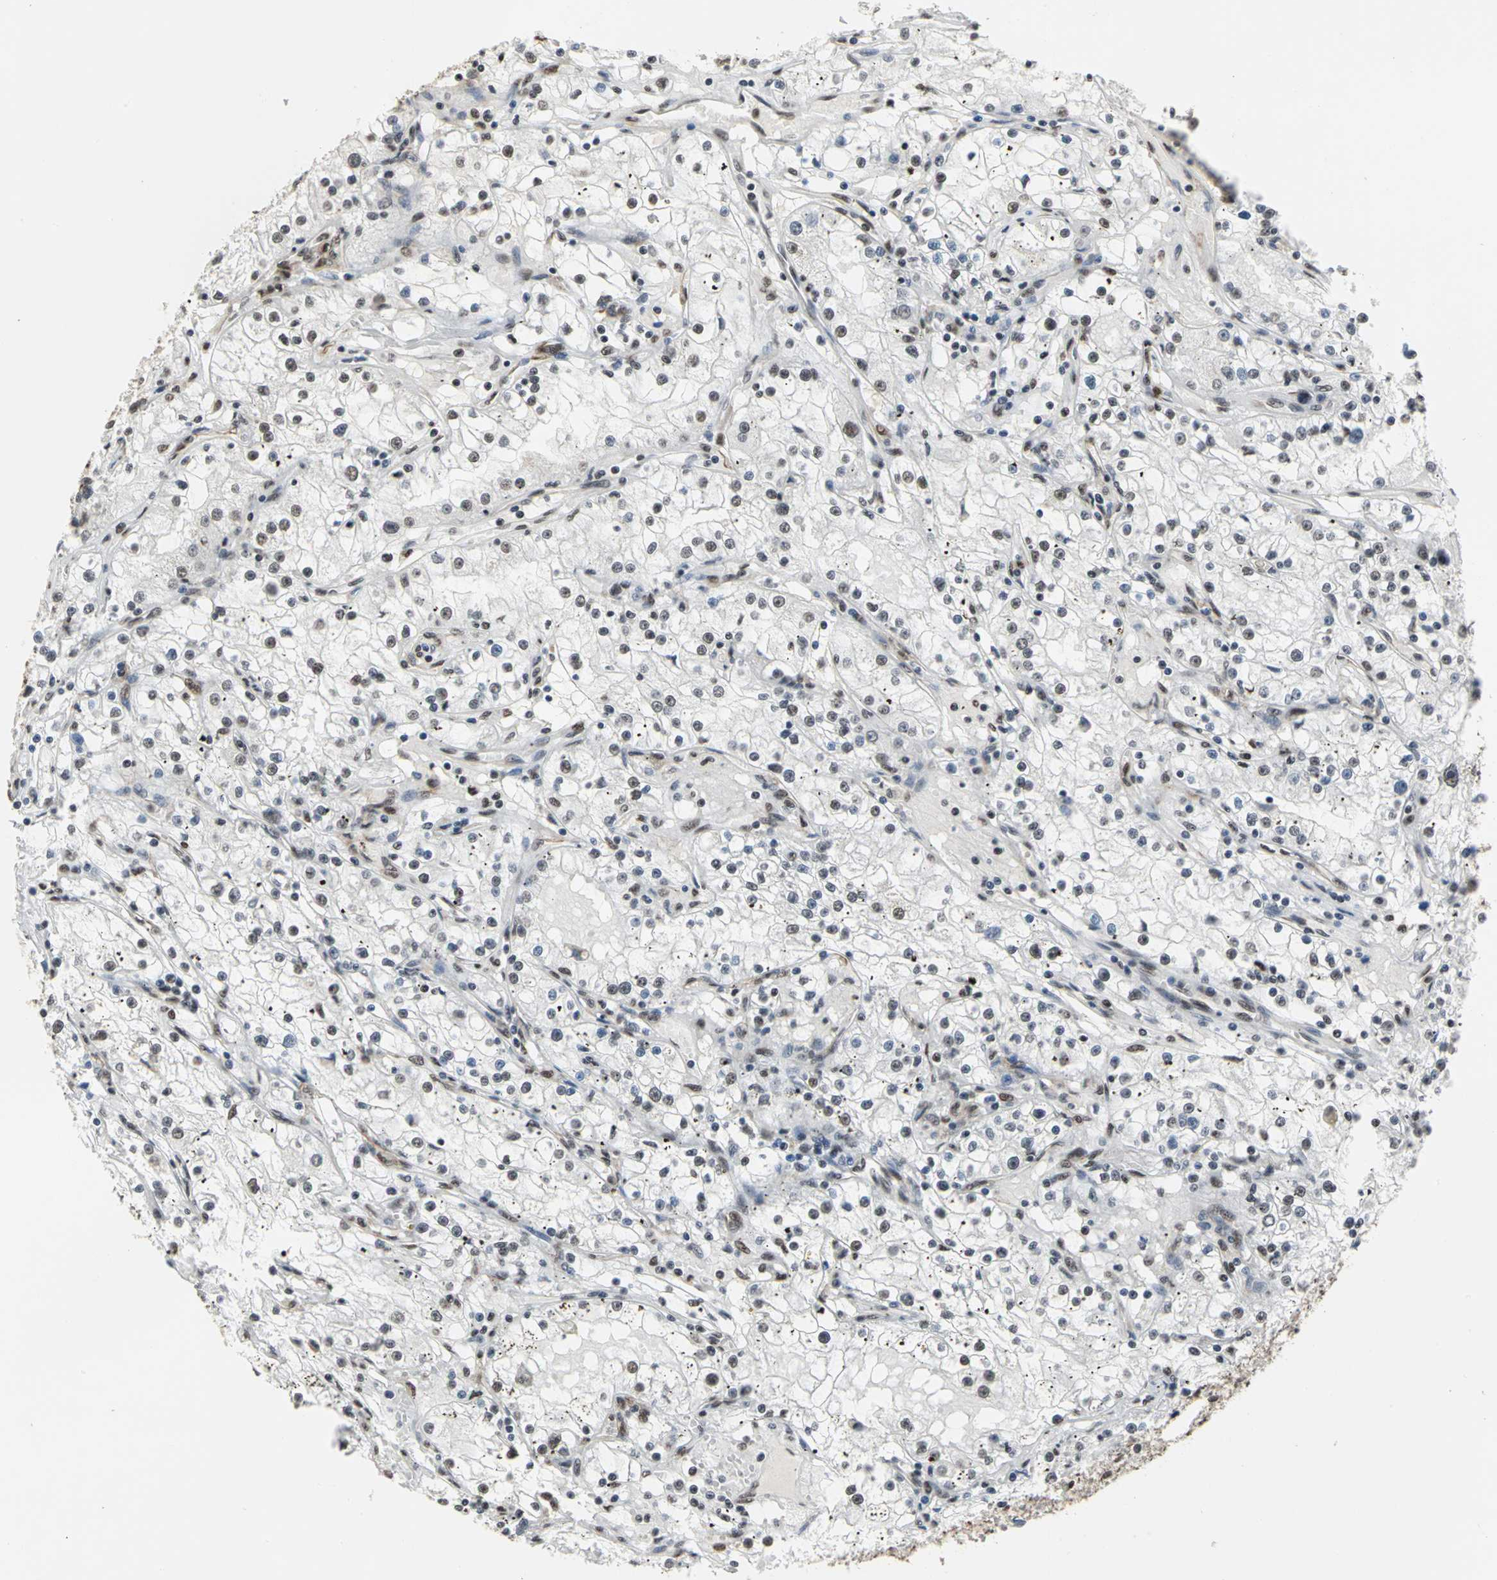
{"staining": {"intensity": "moderate", "quantity": ">75%", "location": "nuclear"}, "tissue": "renal cancer", "cell_type": "Tumor cells", "image_type": "cancer", "snomed": [{"axis": "morphology", "description": "Adenocarcinoma, NOS"}, {"axis": "topography", "description": "Kidney"}], "caption": "Immunohistochemical staining of human renal cancer demonstrates moderate nuclear protein positivity in about >75% of tumor cells.", "gene": "CCDC88C", "patient": {"sex": "male", "age": 56}}